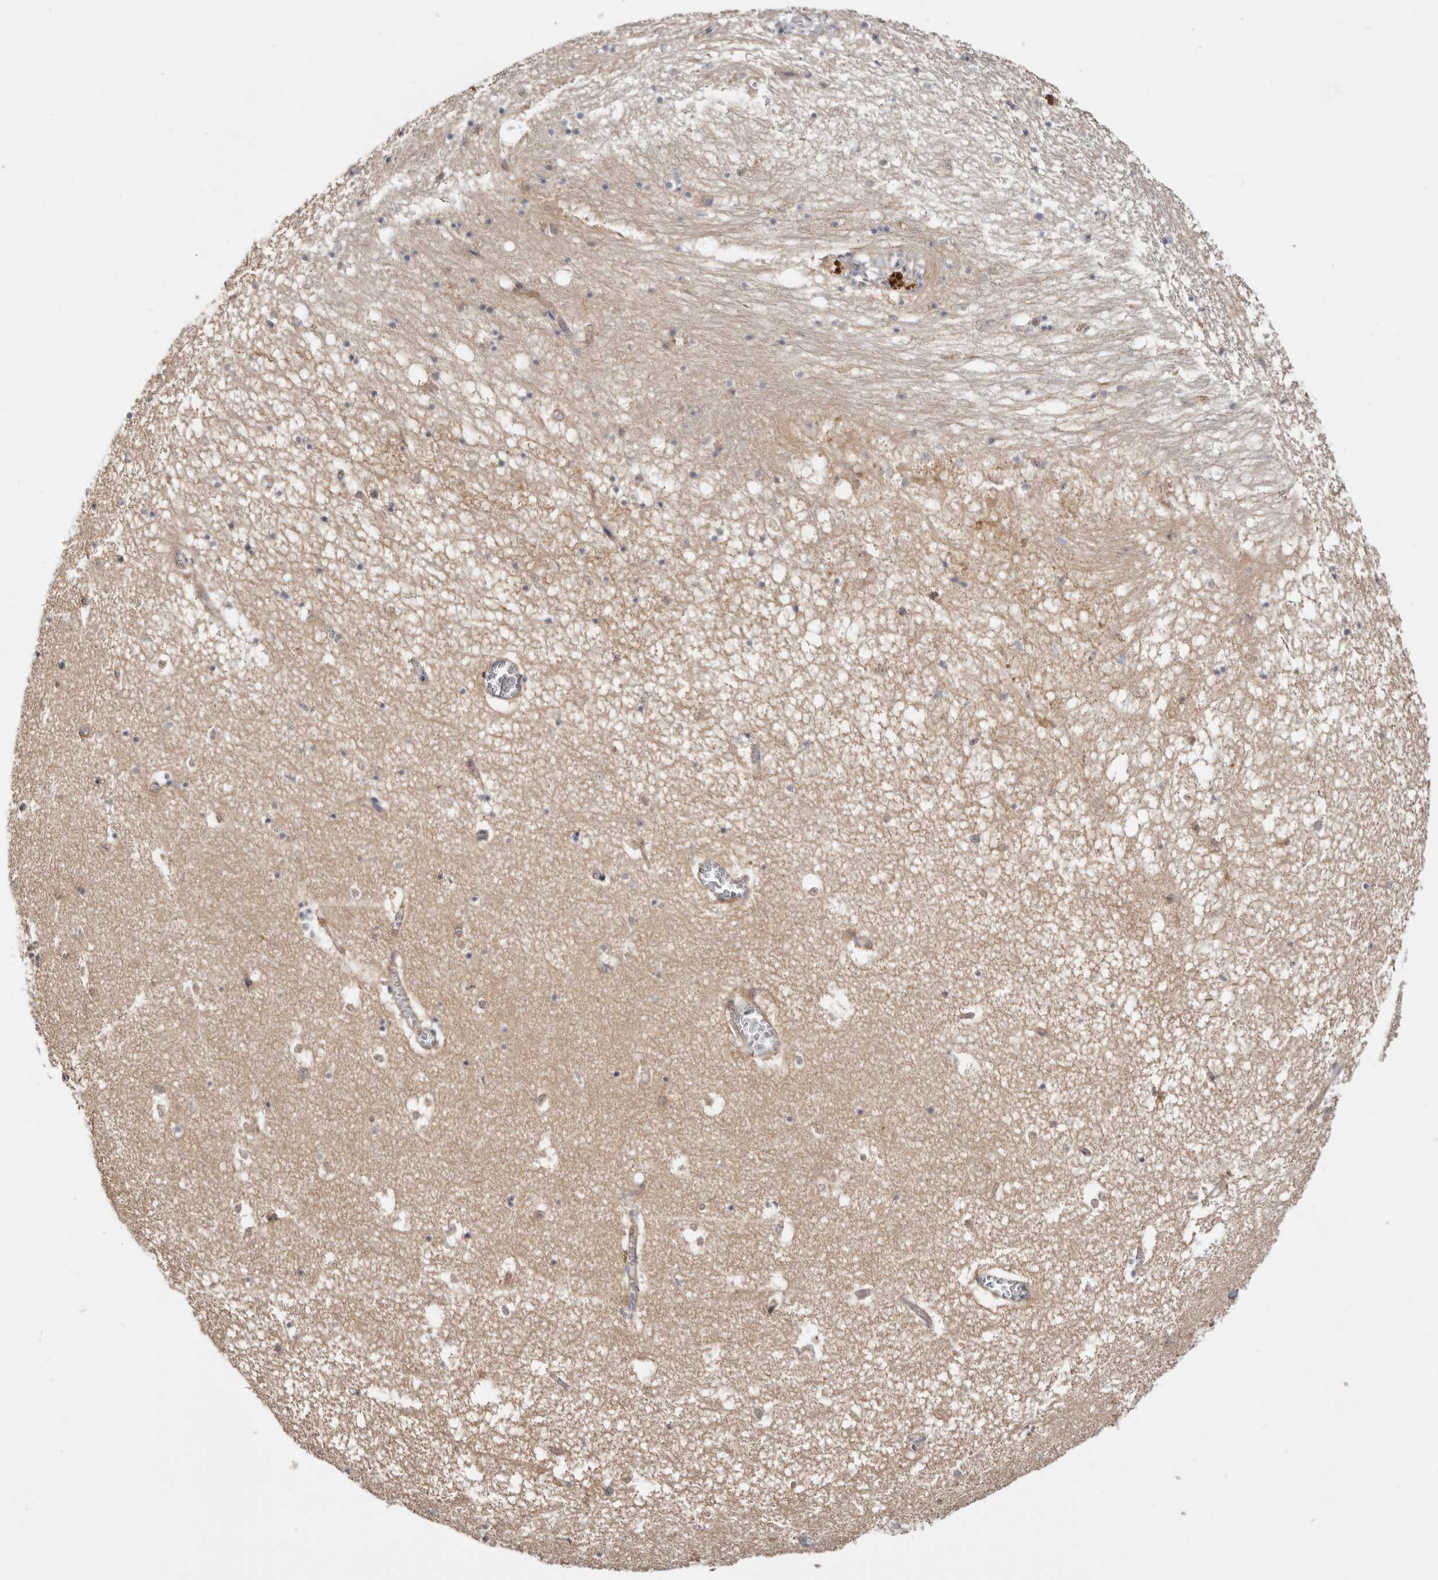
{"staining": {"intensity": "negative", "quantity": "none", "location": "none"}, "tissue": "hippocampus", "cell_type": "Glial cells", "image_type": "normal", "snomed": [{"axis": "morphology", "description": "Normal tissue, NOS"}, {"axis": "topography", "description": "Hippocampus"}], "caption": "A high-resolution micrograph shows immunohistochemistry (IHC) staining of normal hippocampus, which demonstrates no significant staining in glial cells. The staining was performed using DAB to visualize the protein expression in brown, while the nuclei were stained in blue with hematoxylin (Magnification: 20x).", "gene": "PANK4", "patient": {"sex": "female", "age": 64}}